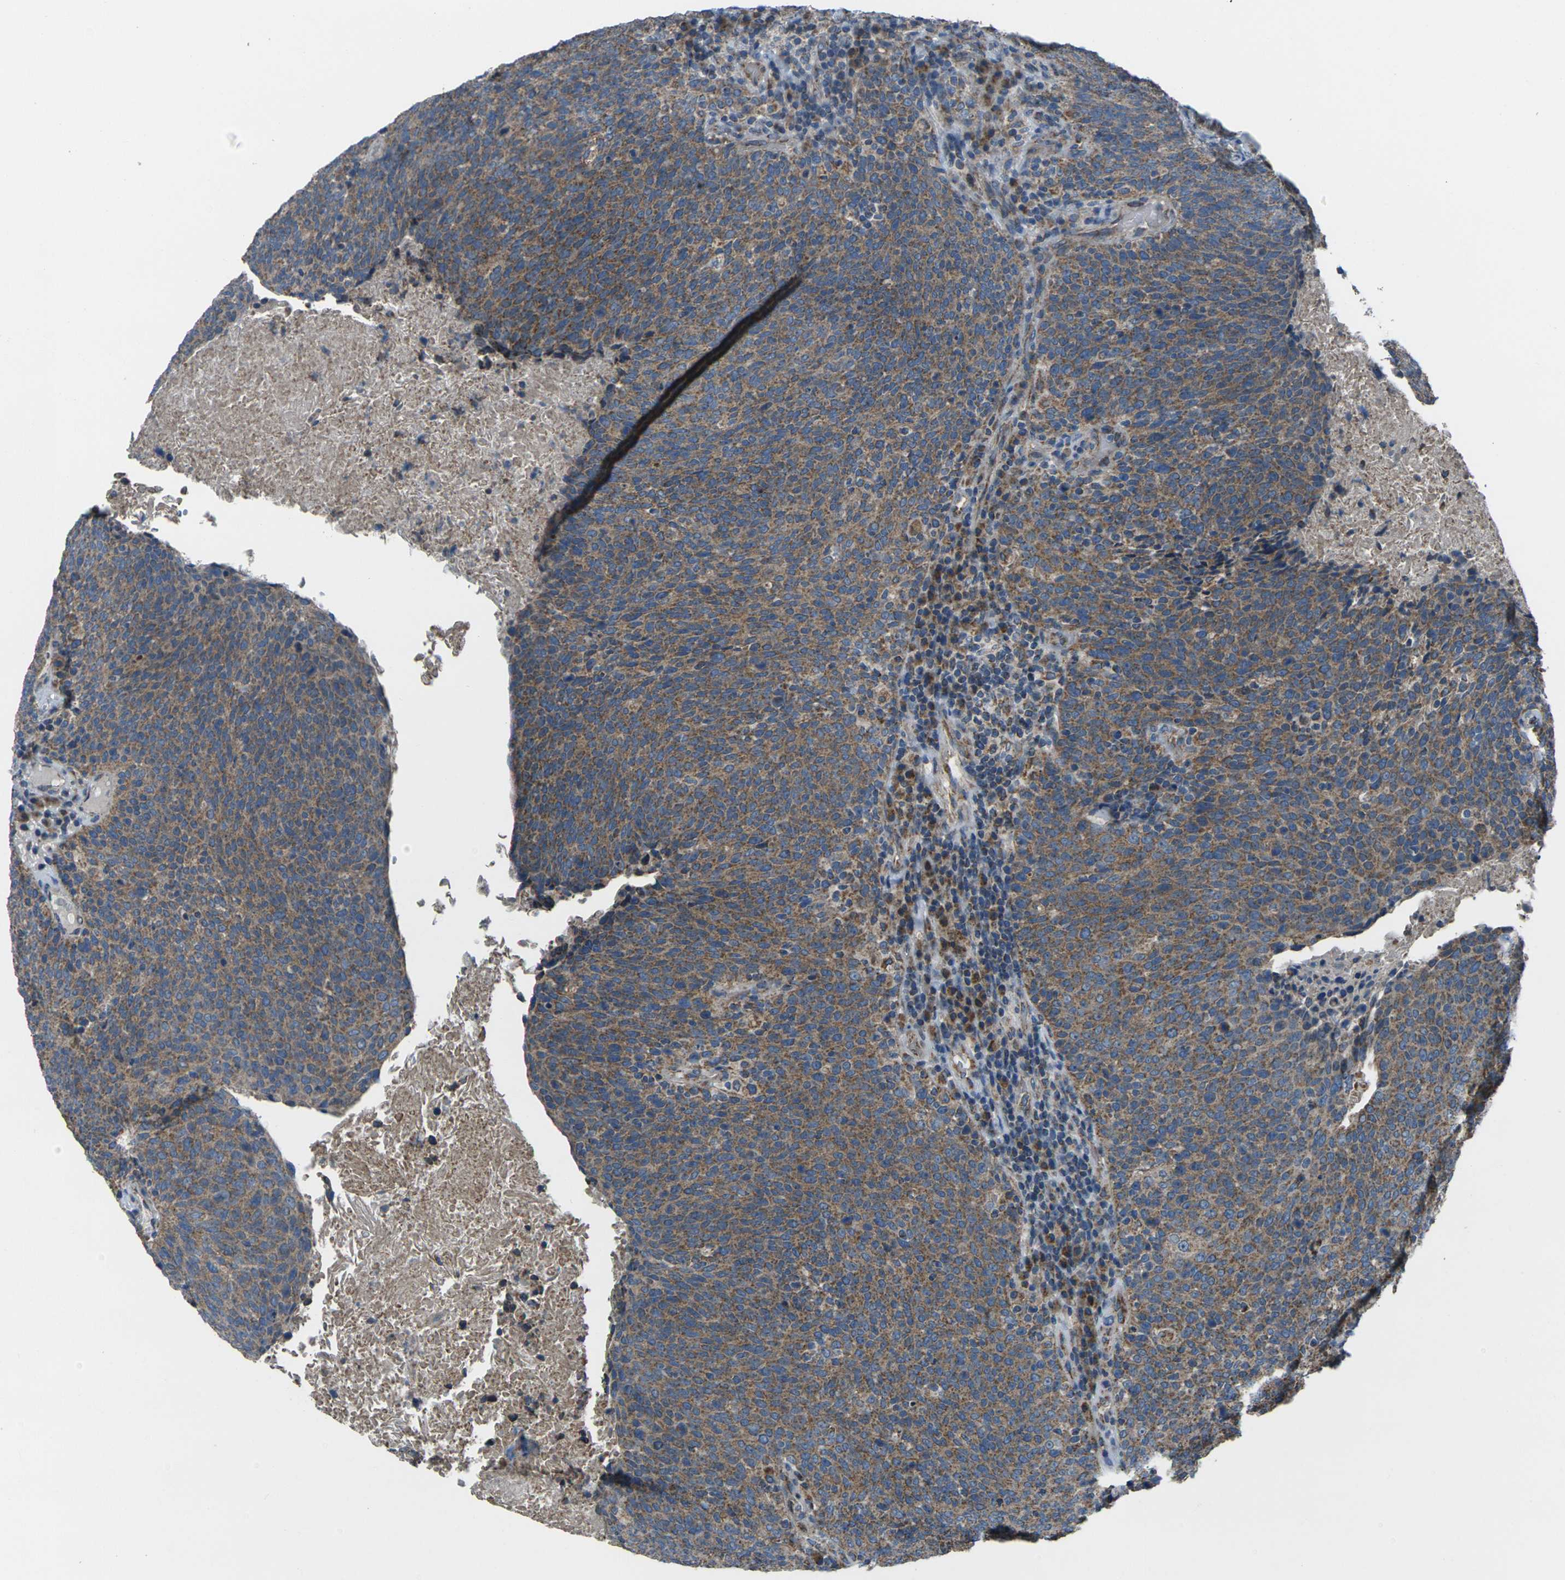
{"staining": {"intensity": "moderate", "quantity": ">75%", "location": "cytoplasmic/membranous"}, "tissue": "head and neck cancer", "cell_type": "Tumor cells", "image_type": "cancer", "snomed": [{"axis": "morphology", "description": "Squamous cell carcinoma, NOS"}, {"axis": "morphology", "description": "Squamous cell carcinoma, metastatic, NOS"}, {"axis": "topography", "description": "Lymph node"}, {"axis": "topography", "description": "Head-Neck"}], "caption": "Human head and neck cancer stained with a brown dye exhibits moderate cytoplasmic/membranous positive positivity in about >75% of tumor cells.", "gene": "TMEM120B", "patient": {"sex": "male", "age": 62}}